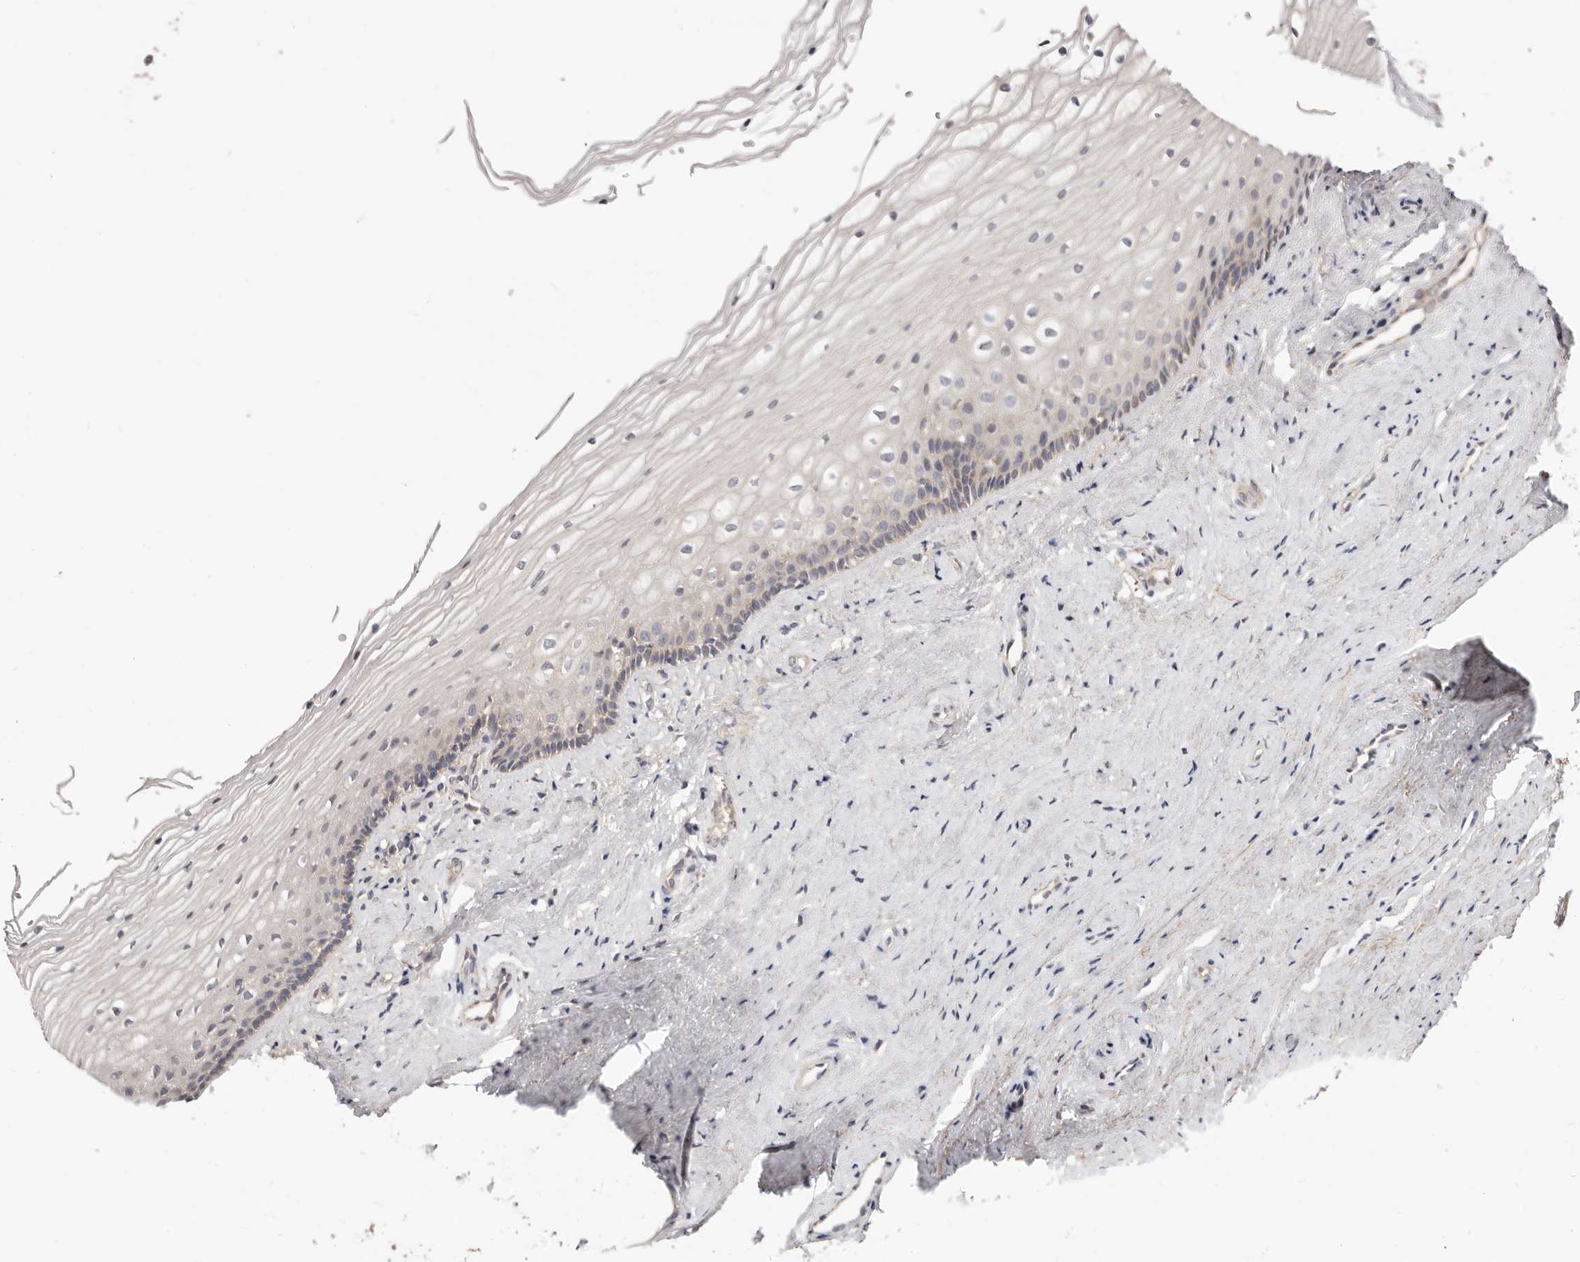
{"staining": {"intensity": "weak", "quantity": "<25%", "location": "cytoplasmic/membranous"}, "tissue": "vagina", "cell_type": "Squamous epithelial cells", "image_type": "normal", "snomed": [{"axis": "morphology", "description": "Normal tissue, NOS"}, {"axis": "topography", "description": "Vagina"}], "caption": "There is no significant expression in squamous epithelial cells of vagina. The staining is performed using DAB (3,3'-diaminobenzidine) brown chromogen with nuclei counter-stained in using hematoxylin.", "gene": "LRP6", "patient": {"sex": "female", "age": 46}}